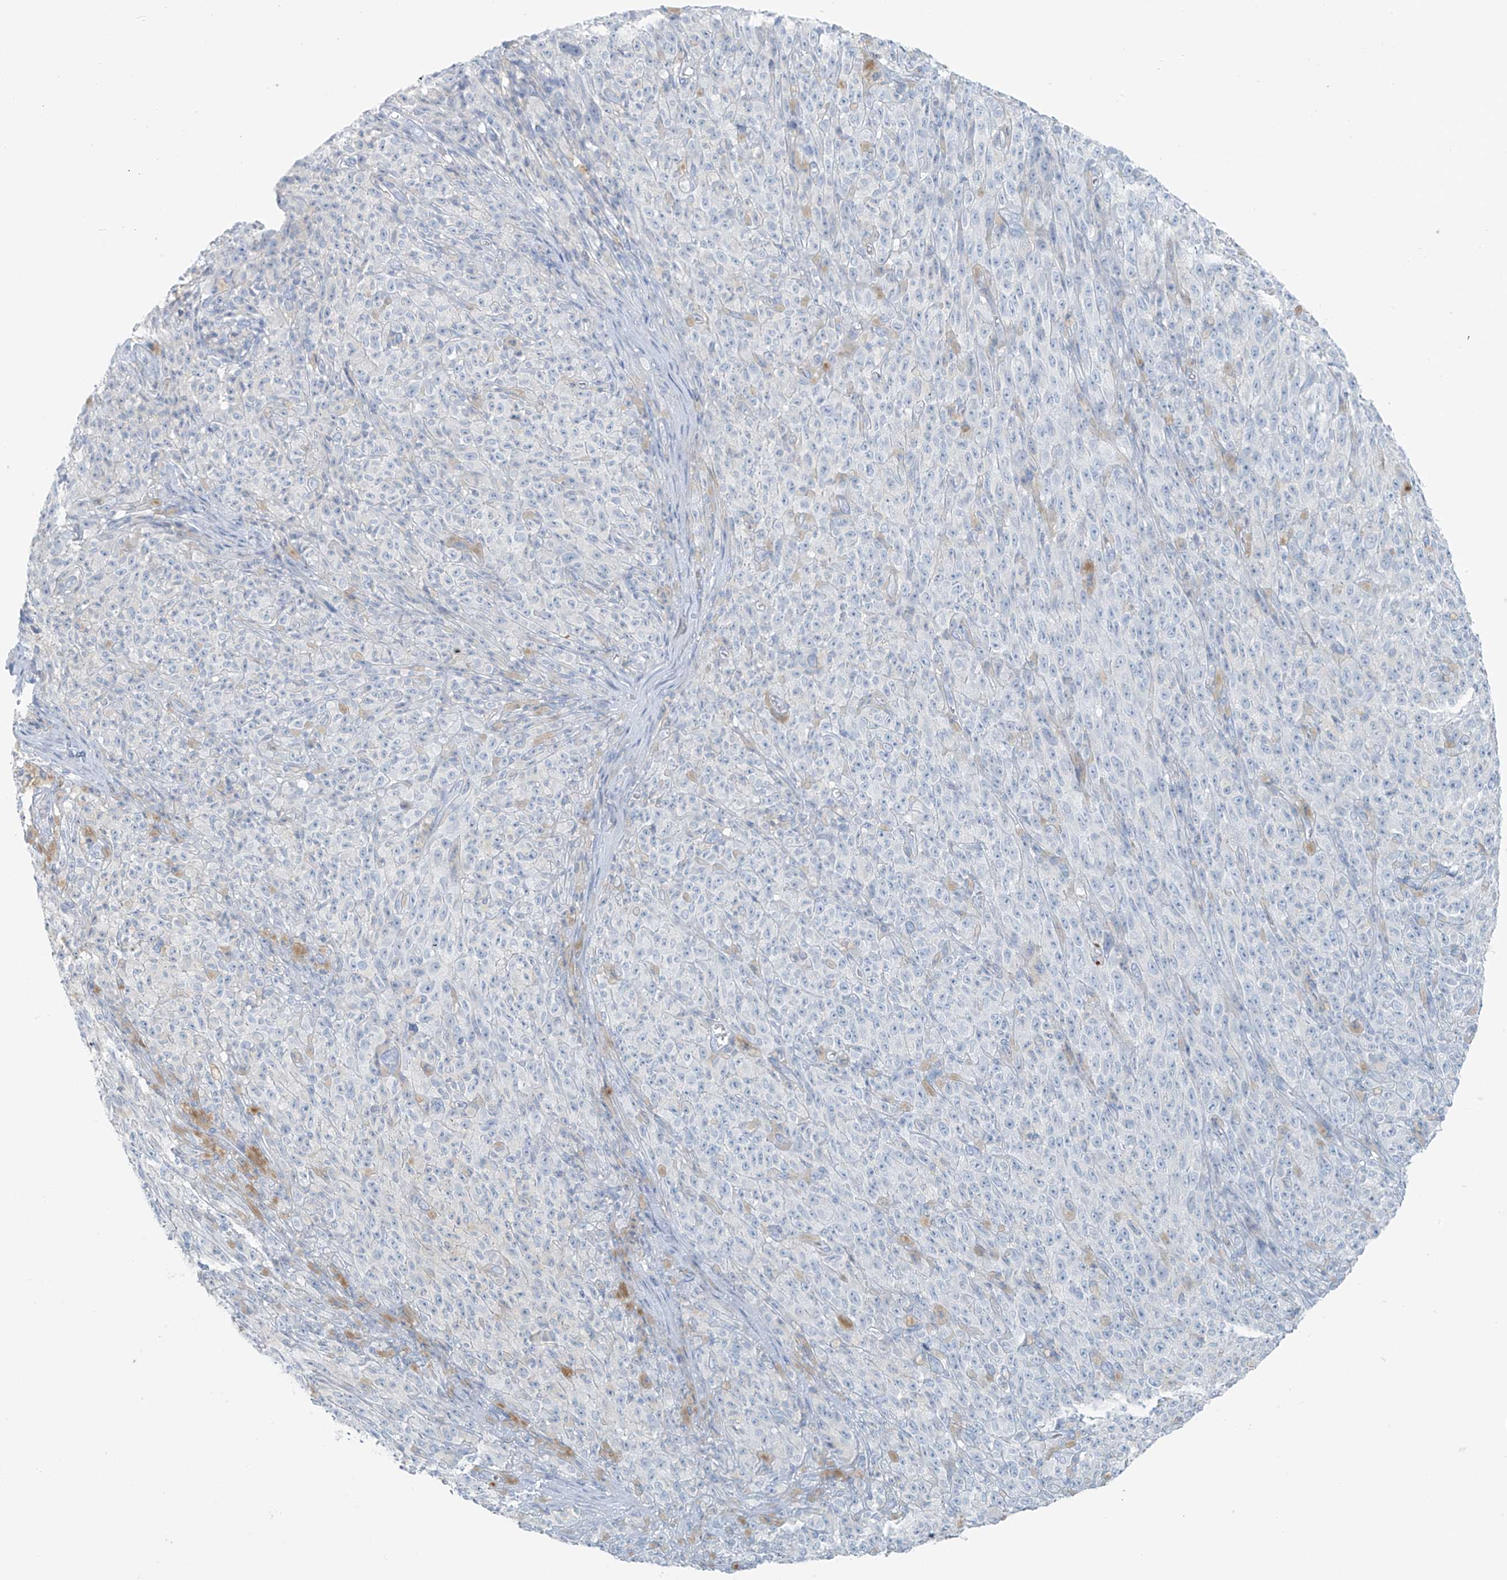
{"staining": {"intensity": "negative", "quantity": "none", "location": "none"}, "tissue": "melanoma", "cell_type": "Tumor cells", "image_type": "cancer", "snomed": [{"axis": "morphology", "description": "Malignant melanoma, NOS"}, {"axis": "topography", "description": "Skin"}], "caption": "Immunohistochemistry (IHC) micrograph of neoplastic tissue: melanoma stained with DAB displays no significant protein staining in tumor cells.", "gene": "SLC25A43", "patient": {"sex": "female", "age": 82}}